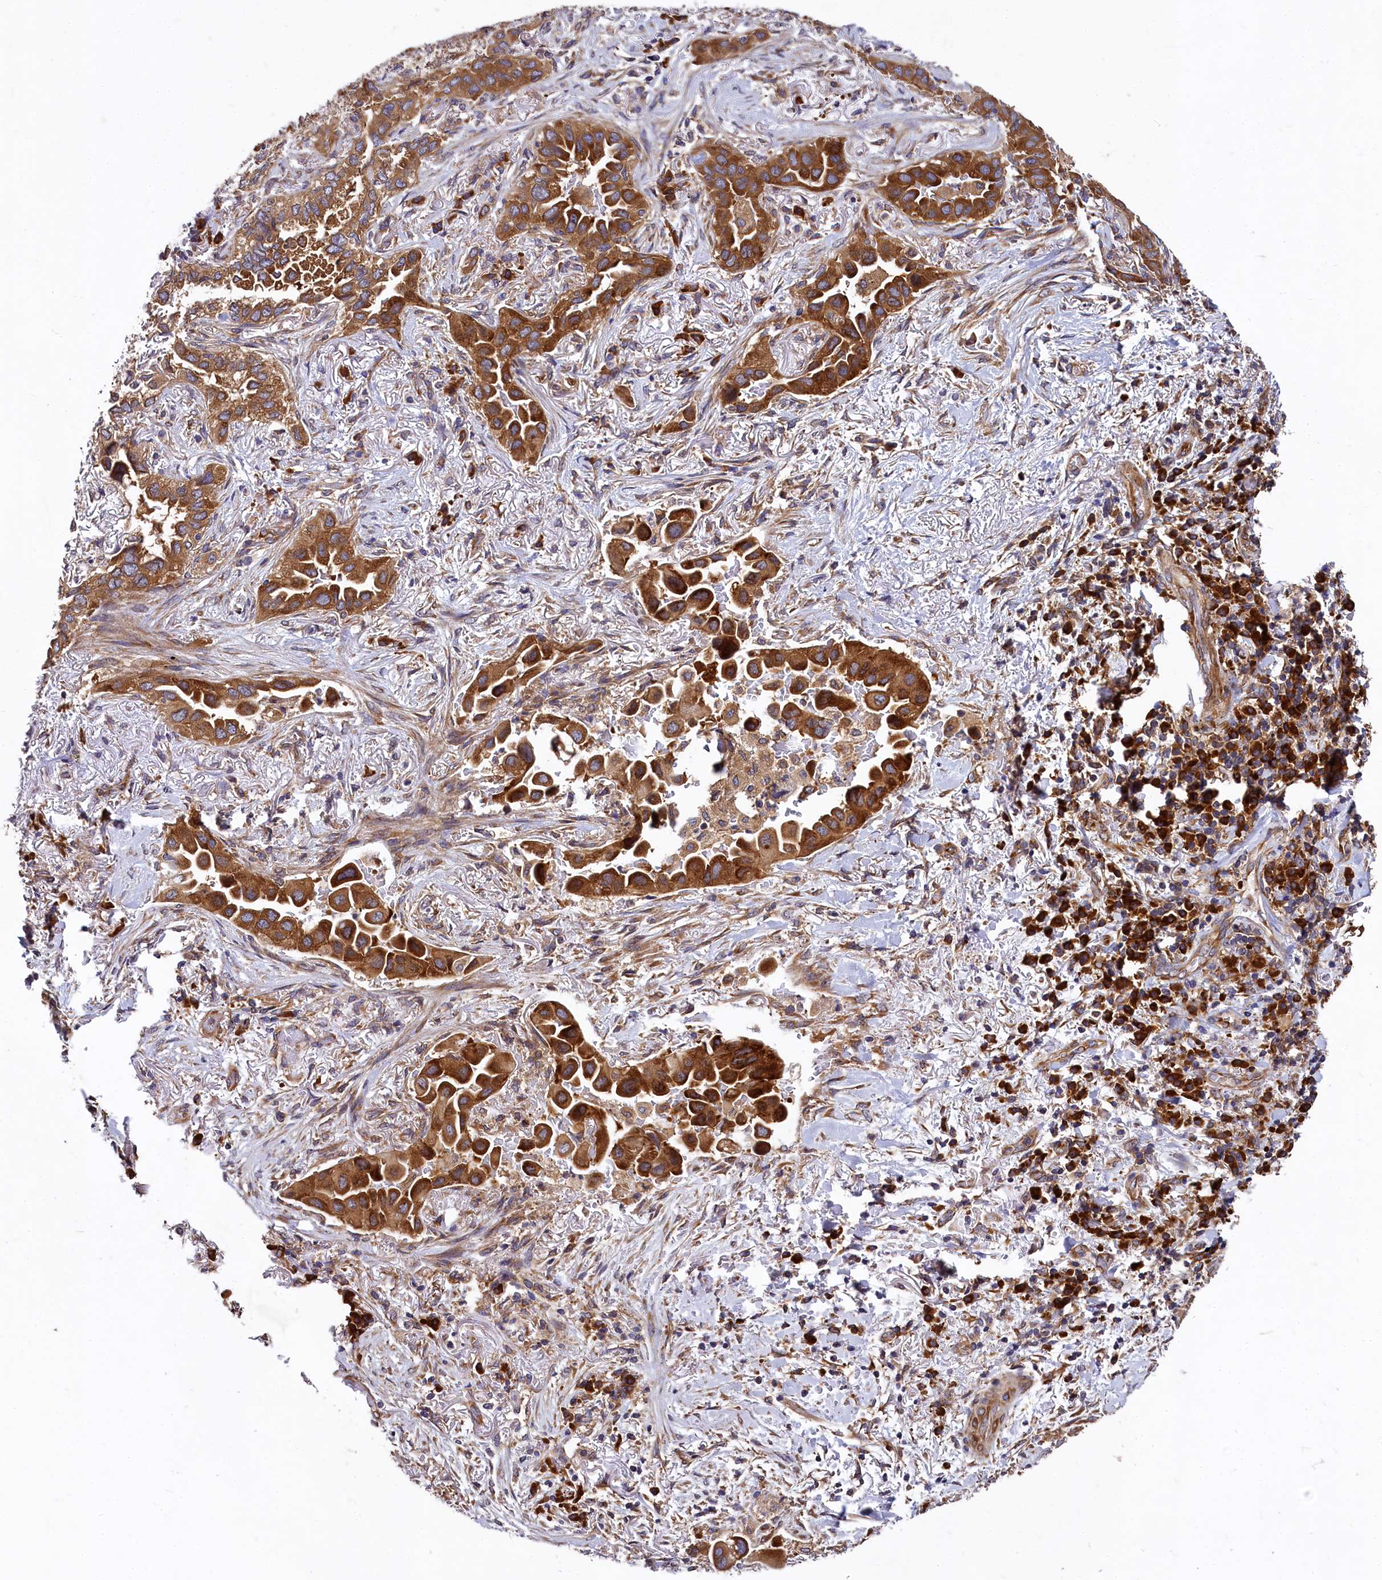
{"staining": {"intensity": "strong", "quantity": ">75%", "location": "cytoplasmic/membranous"}, "tissue": "lung cancer", "cell_type": "Tumor cells", "image_type": "cancer", "snomed": [{"axis": "morphology", "description": "Adenocarcinoma, NOS"}, {"axis": "topography", "description": "Lung"}], "caption": "IHC photomicrograph of human lung adenocarcinoma stained for a protein (brown), which displays high levels of strong cytoplasmic/membranous expression in about >75% of tumor cells.", "gene": "EIF2B2", "patient": {"sex": "female", "age": 76}}